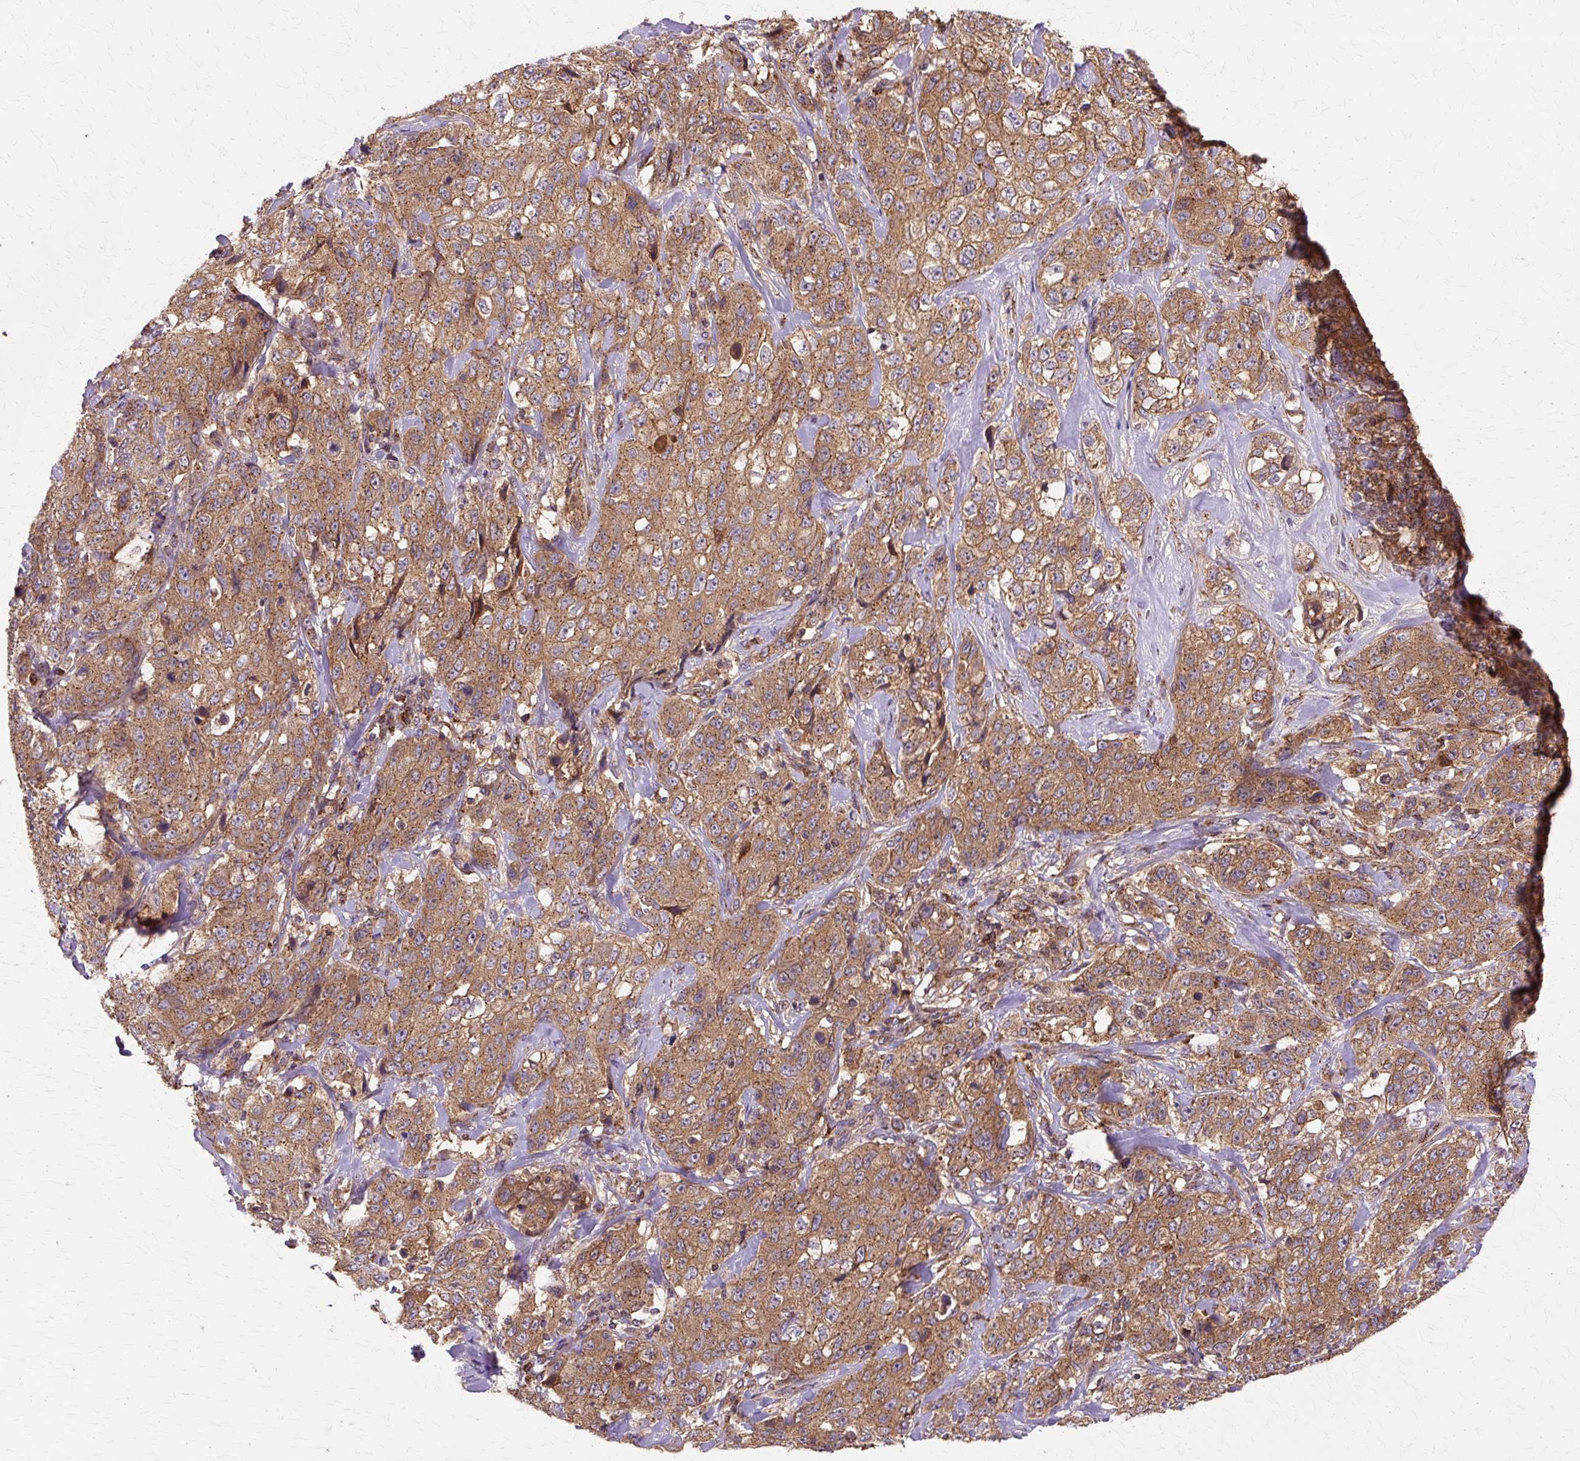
{"staining": {"intensity": "moderate", "quantity": ">75%", "location": "cytoplasmic/membranous"}, "tissue": "stomach cancer", "cell_type": "Tumor cells", "image_type": "cancer", "snomed": [{"axis": "morphology", "description": "Adenocarcinoma, NOS"}, {"axis": "topography", "description": "Stomach"}], "caption": "High-magnification brightfield microscopy of stomach adenocarcinoma stained with DAB (brown) and counterstained with hematoxylin (blue). tumor cells exhibit moderate cytoplasmic/membranous expression is identified in approximately>75% of cells. (Stains: DAB in brown, nuclei in blue, Microscopy: brightfield microscopy at high magnification).", "gene": "COPB1", "patient": {"sex": "male", "age": 48}}